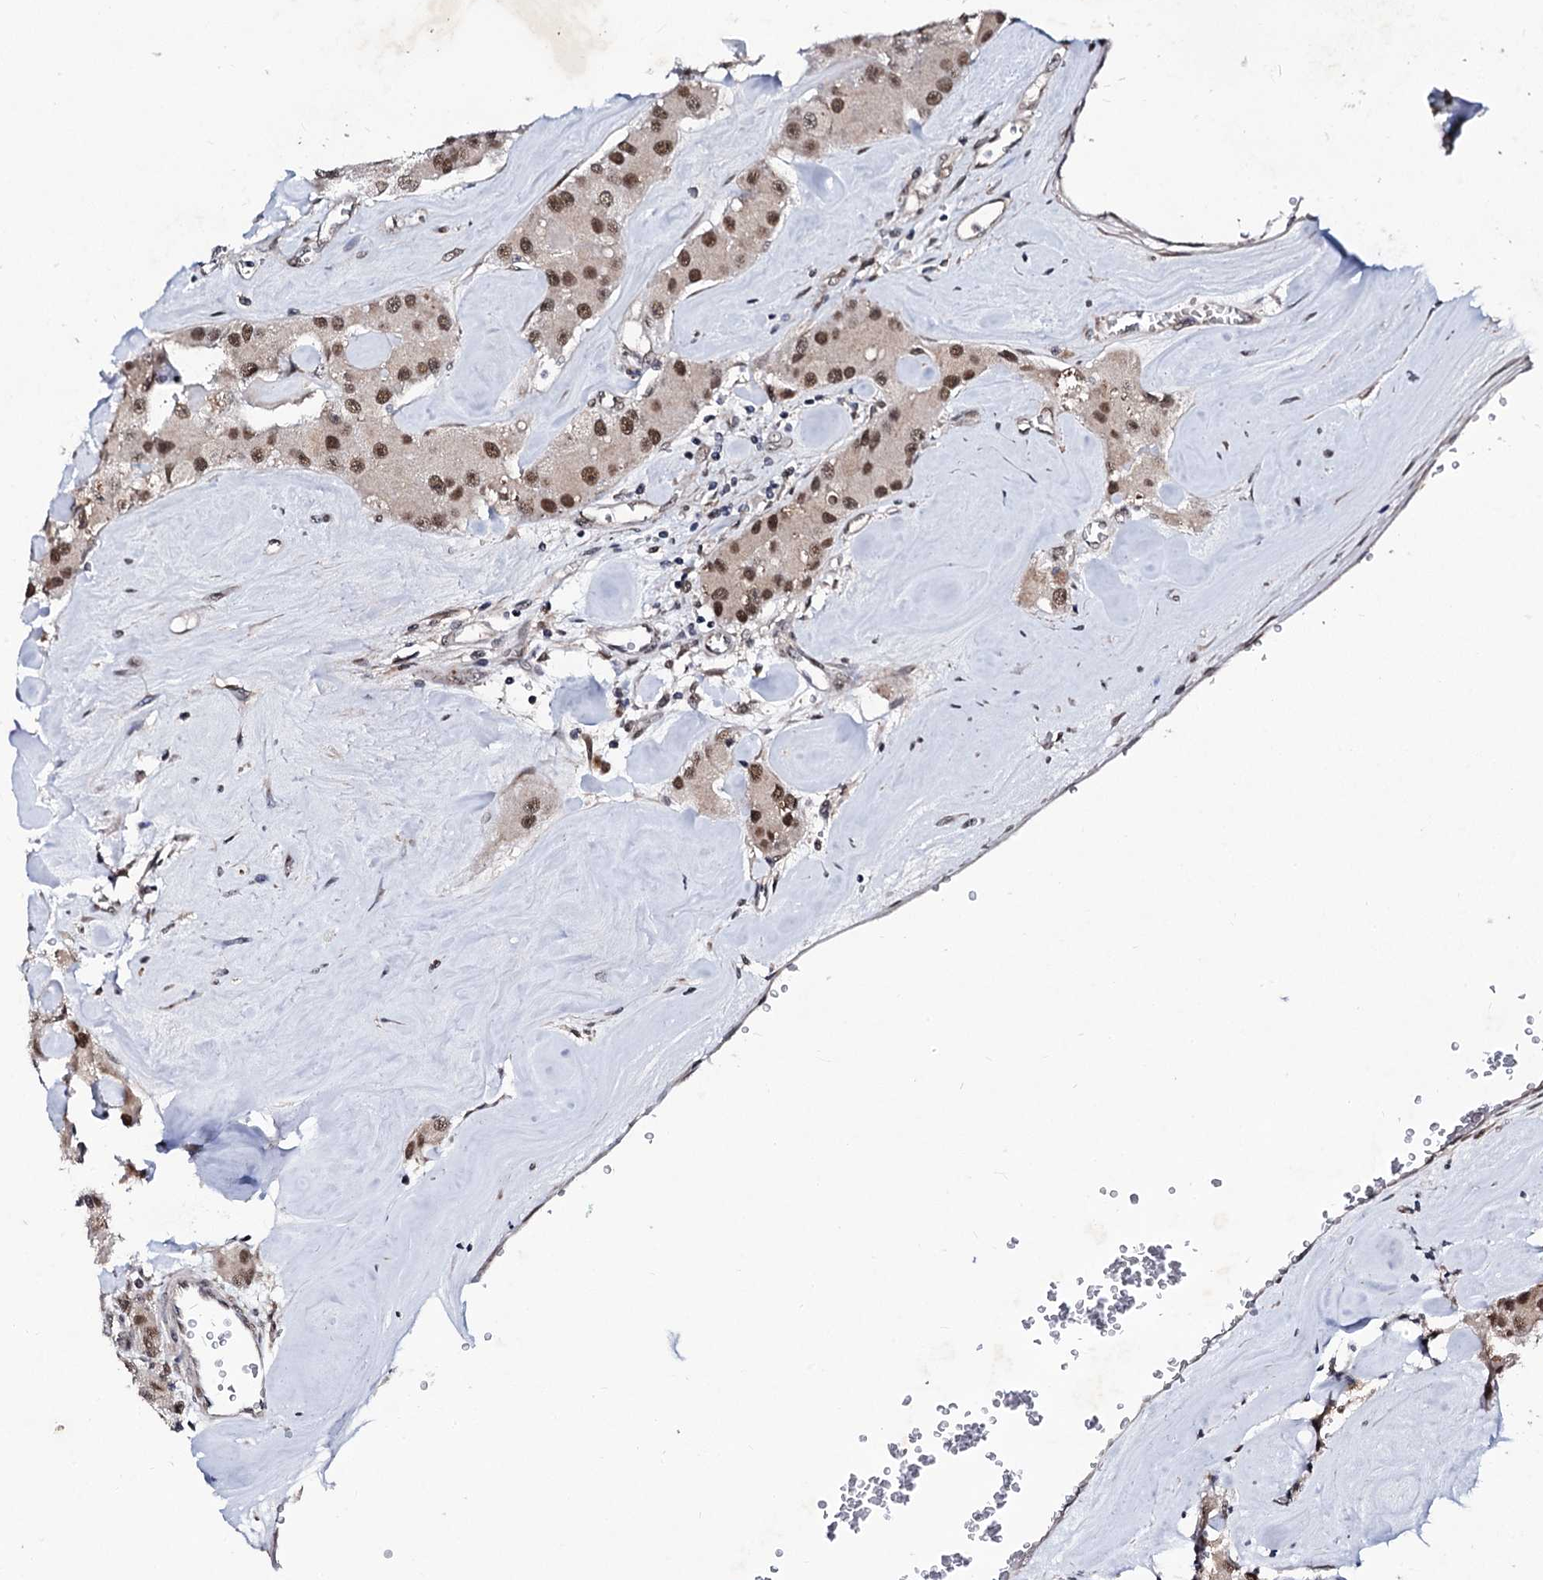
{"staining": {"intensity": "moderate", "quantity": ">75%", "location": "nuclear"}, "tissue": "carcinoid", "cell_type": "Tumor cells", "image_type": "cancer", "snomed": [{"axis": "morphology", "description": "Carcinoid, malignant, NOS"}, {"axis": "topography", "description": "Pancreas"}], "caption": "The micrograph demonstrates staining of carcinoid, revealing moderate nuclear protein positivity (brown color) within tumor cells. Nuclei are stained in blue.", "gene": "CSTF3", "patient": {"sex": "male", "age": 41}}